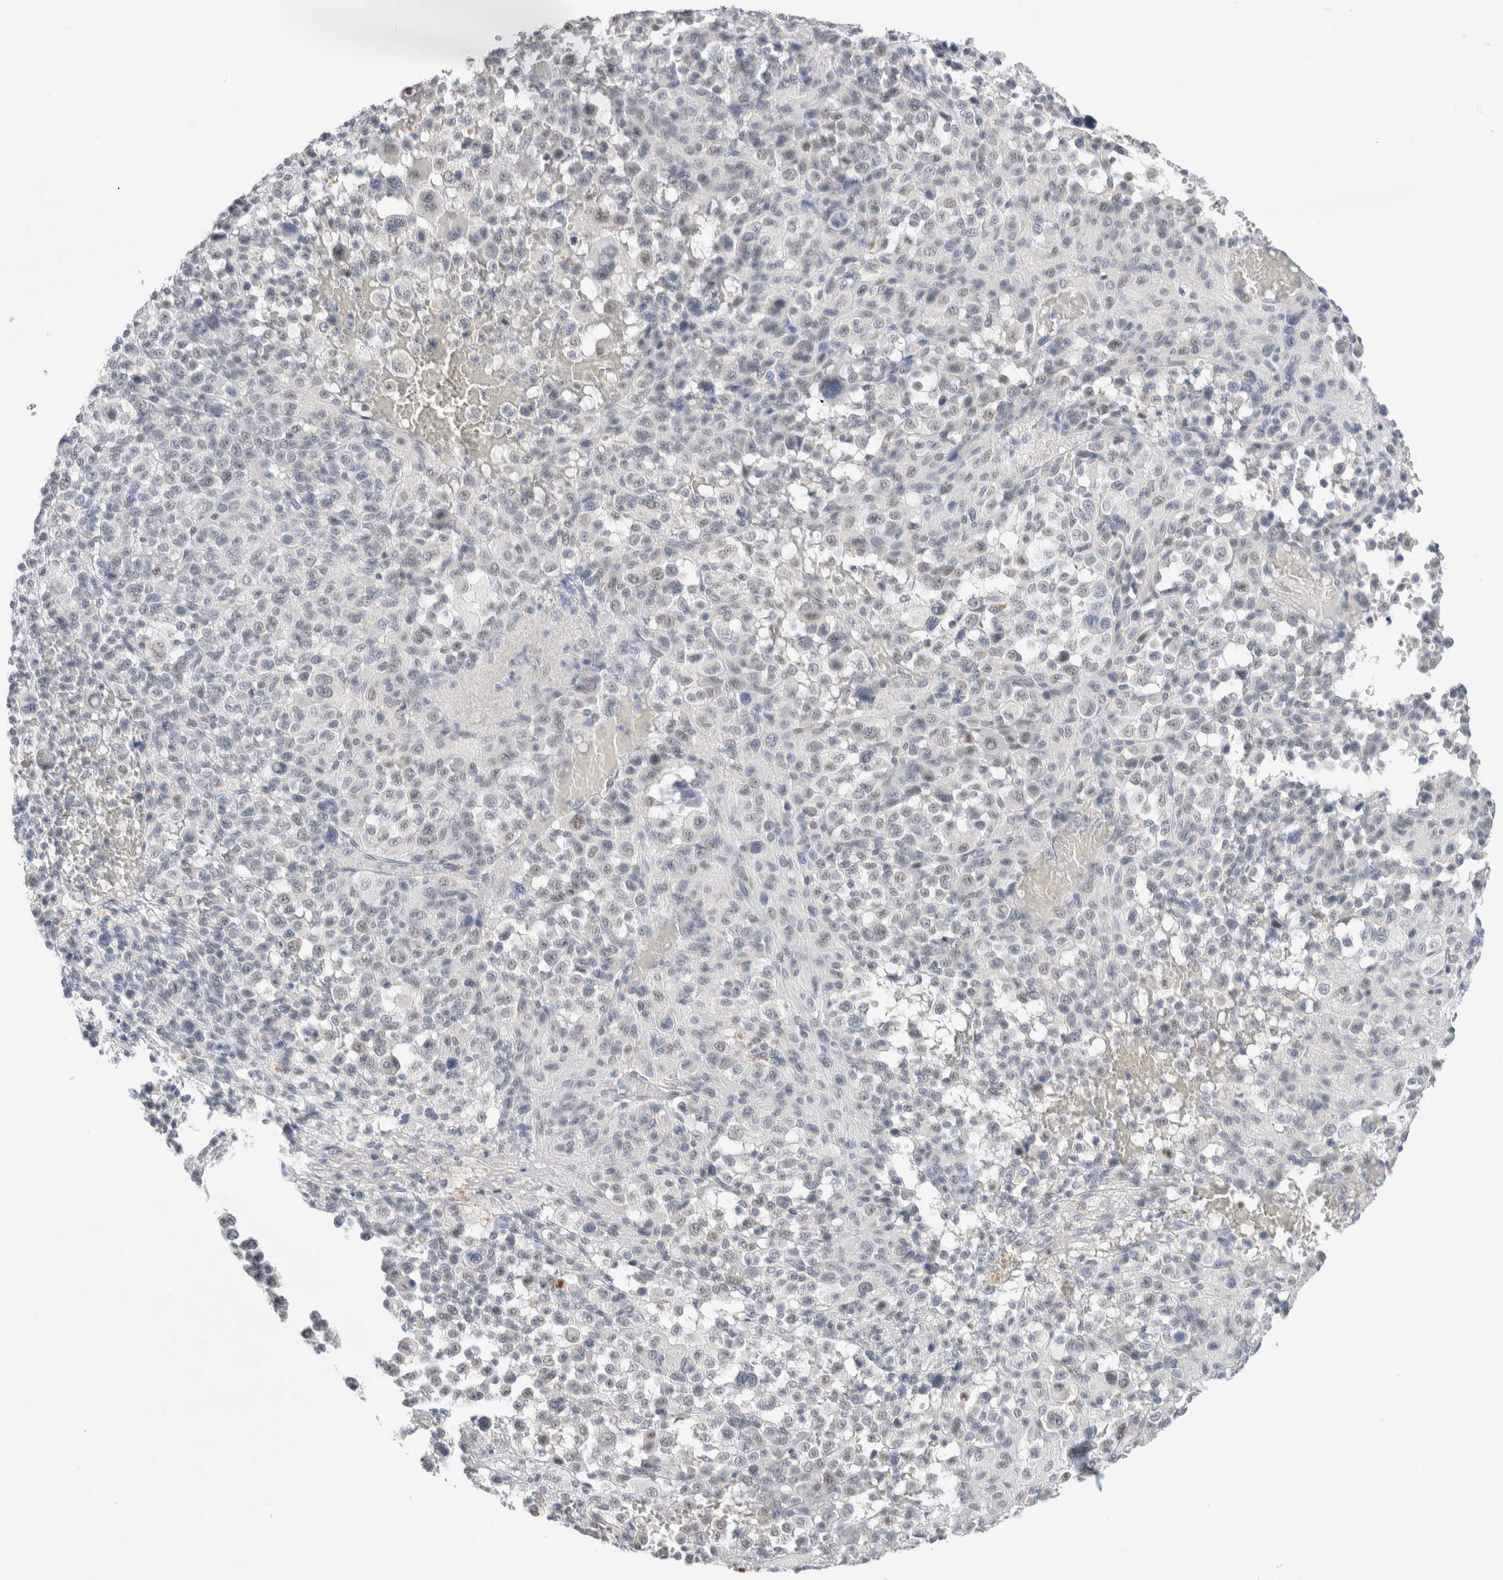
{"staining": {"intensity": "weak", "quantity": "<25%", "location": "nuclear"}, "tissue": "melanoma", "cell_type": "Tumor cells", "image_type": "cancer", "snomed": [{"axis": "morphology", "description": "Malignant melanoma, Metastatic site"}, {"axis": "topography", "description": "Skin"}], "caption": "Immunohistochemical staining of malignant melanoma (metastatic site) reveals no significant staining in tumor cells. (DAB (3,3'-diaminobenzidine) IHC visualized using brightfield microscopy, high magnification).", "gene": "SLC22A12", "patient": {"sex": "female", "age": 74}}